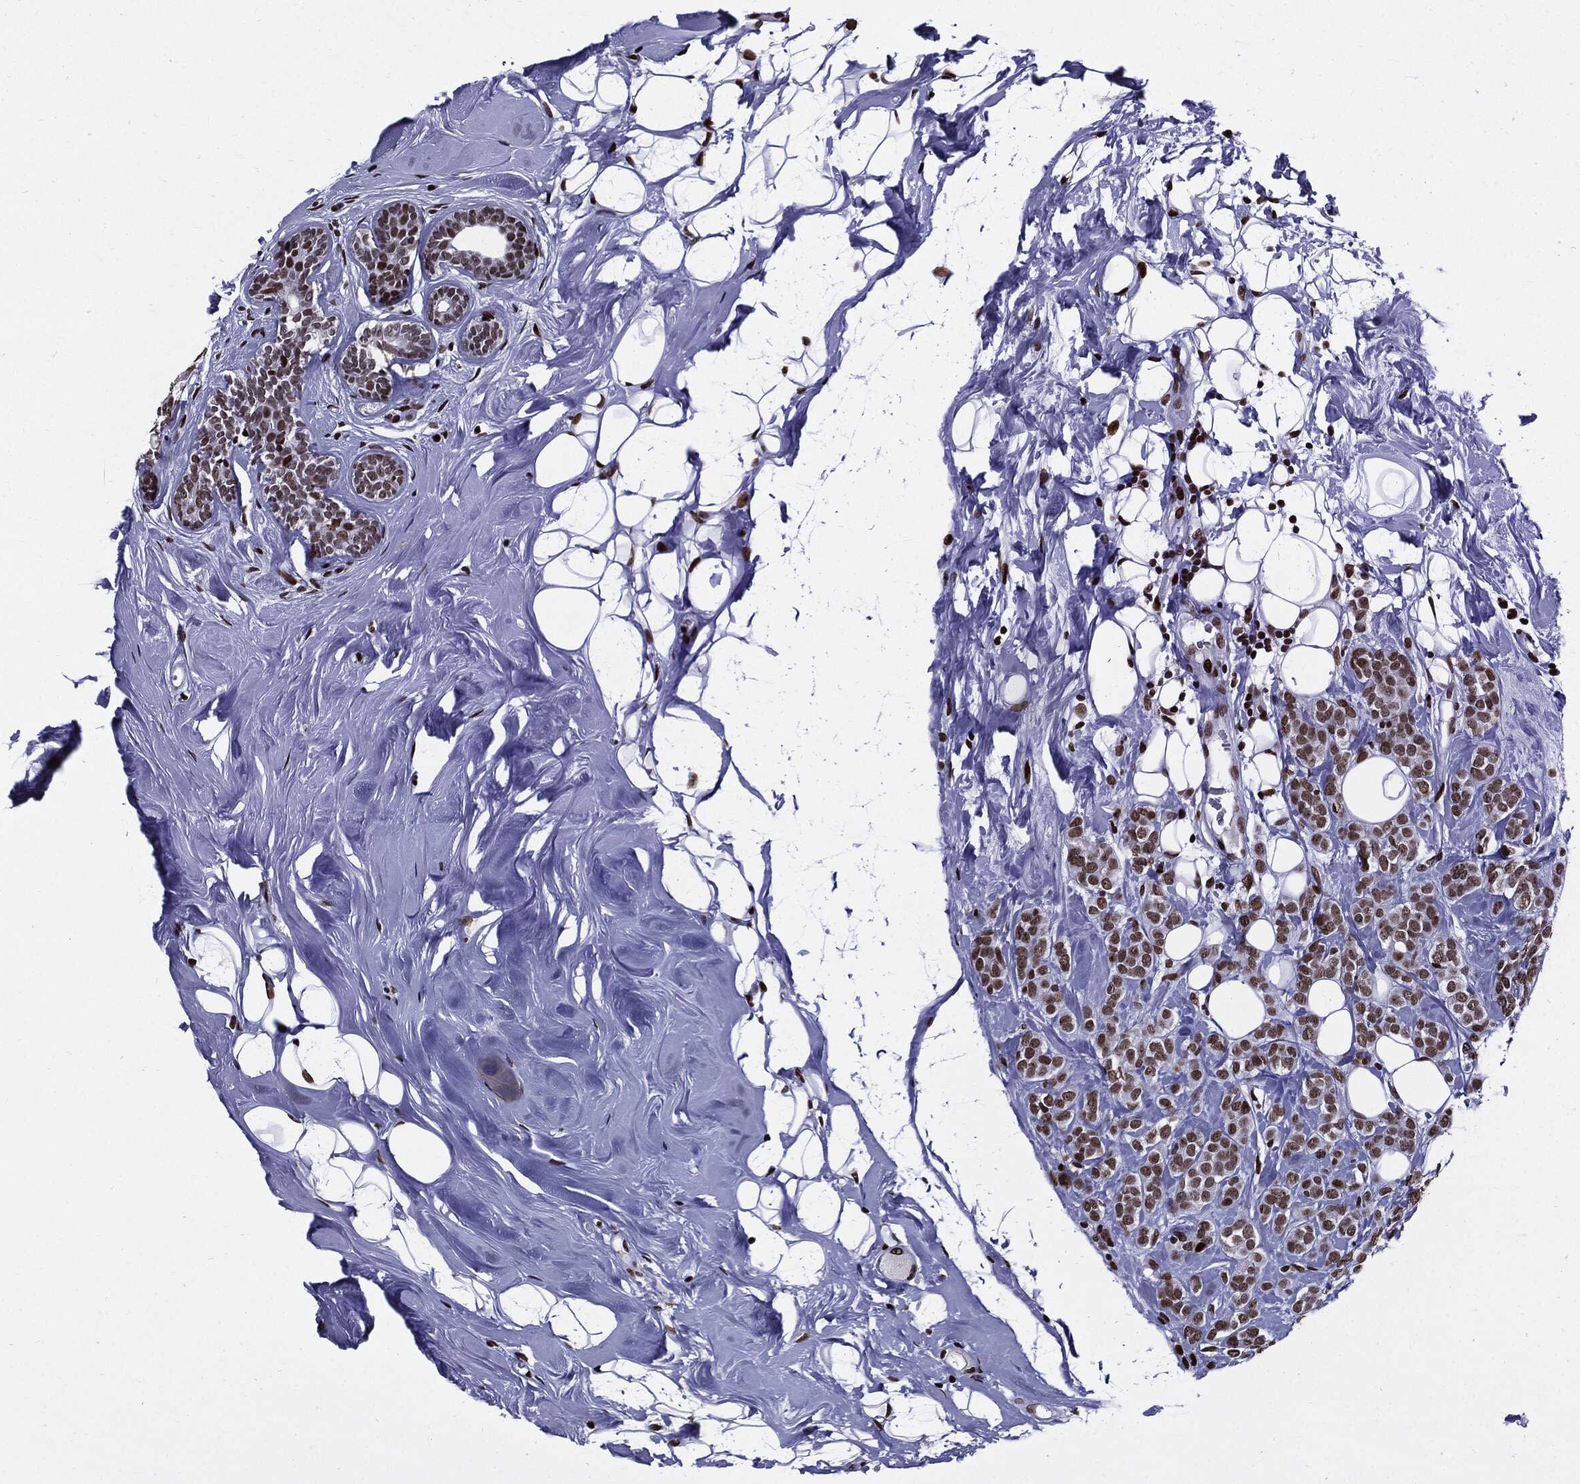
{"staining": {"intensity": "moderate", "quantity": ">75%", "location": "nuclear"}, "tissue": "breast cancer", "cell_type": "Tumor cells", "image_type": "cancer", "snomed": [{"axis": "morphology", "description": "Lobular carcinoma"}, {"axis": "topography", "description": "Breast"}], "caption": "DAB (3,3'-diaminobenzidine) immunohistochemical staining of breast lobular carcinoma reveals moderate nuclear protein positivity in approximately >75% of tumor cells. Nuclei are stained in blue.", "gene": "ZFP91", "patient": {"sex": "female", "age": 49}}